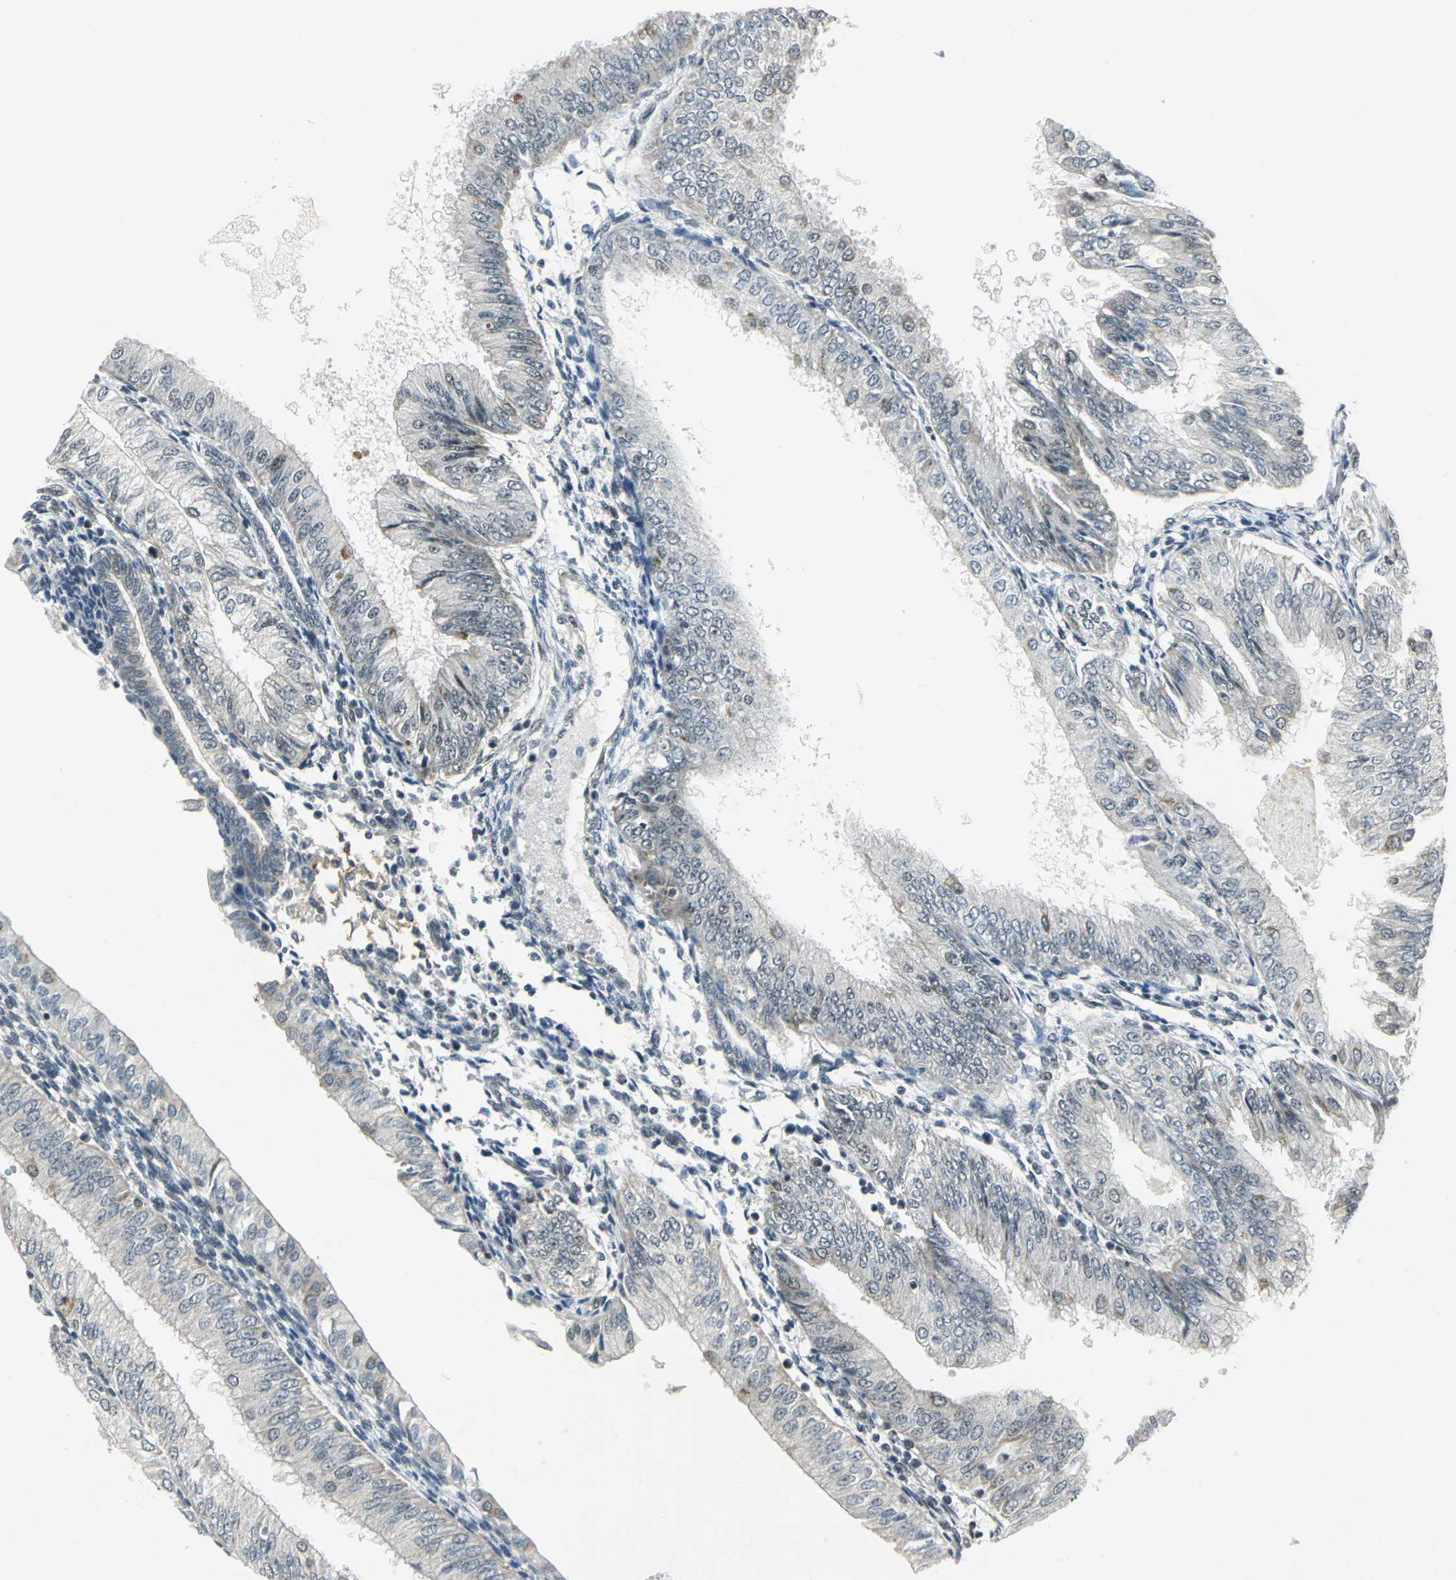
{"staining": {"intensity": "weak", "quantity": "<25%", "location": "cytoplasmic/membranous"}, "tissue": "endometrial cancer", "cell_type": "Tumor cells", "image_type": "cancer", "snomed": [{"axis": "morphology", "description": "Adenocarcinoma, NOS"}, {"axis": "topography", "description": "Endometrium"}], "caption": "A micrograph of endometrial cancer stained for a protein exhibits no brown staining in tumor cells.", "gene": "MTA1", "patient": {"sex": "female", "age": 53}}